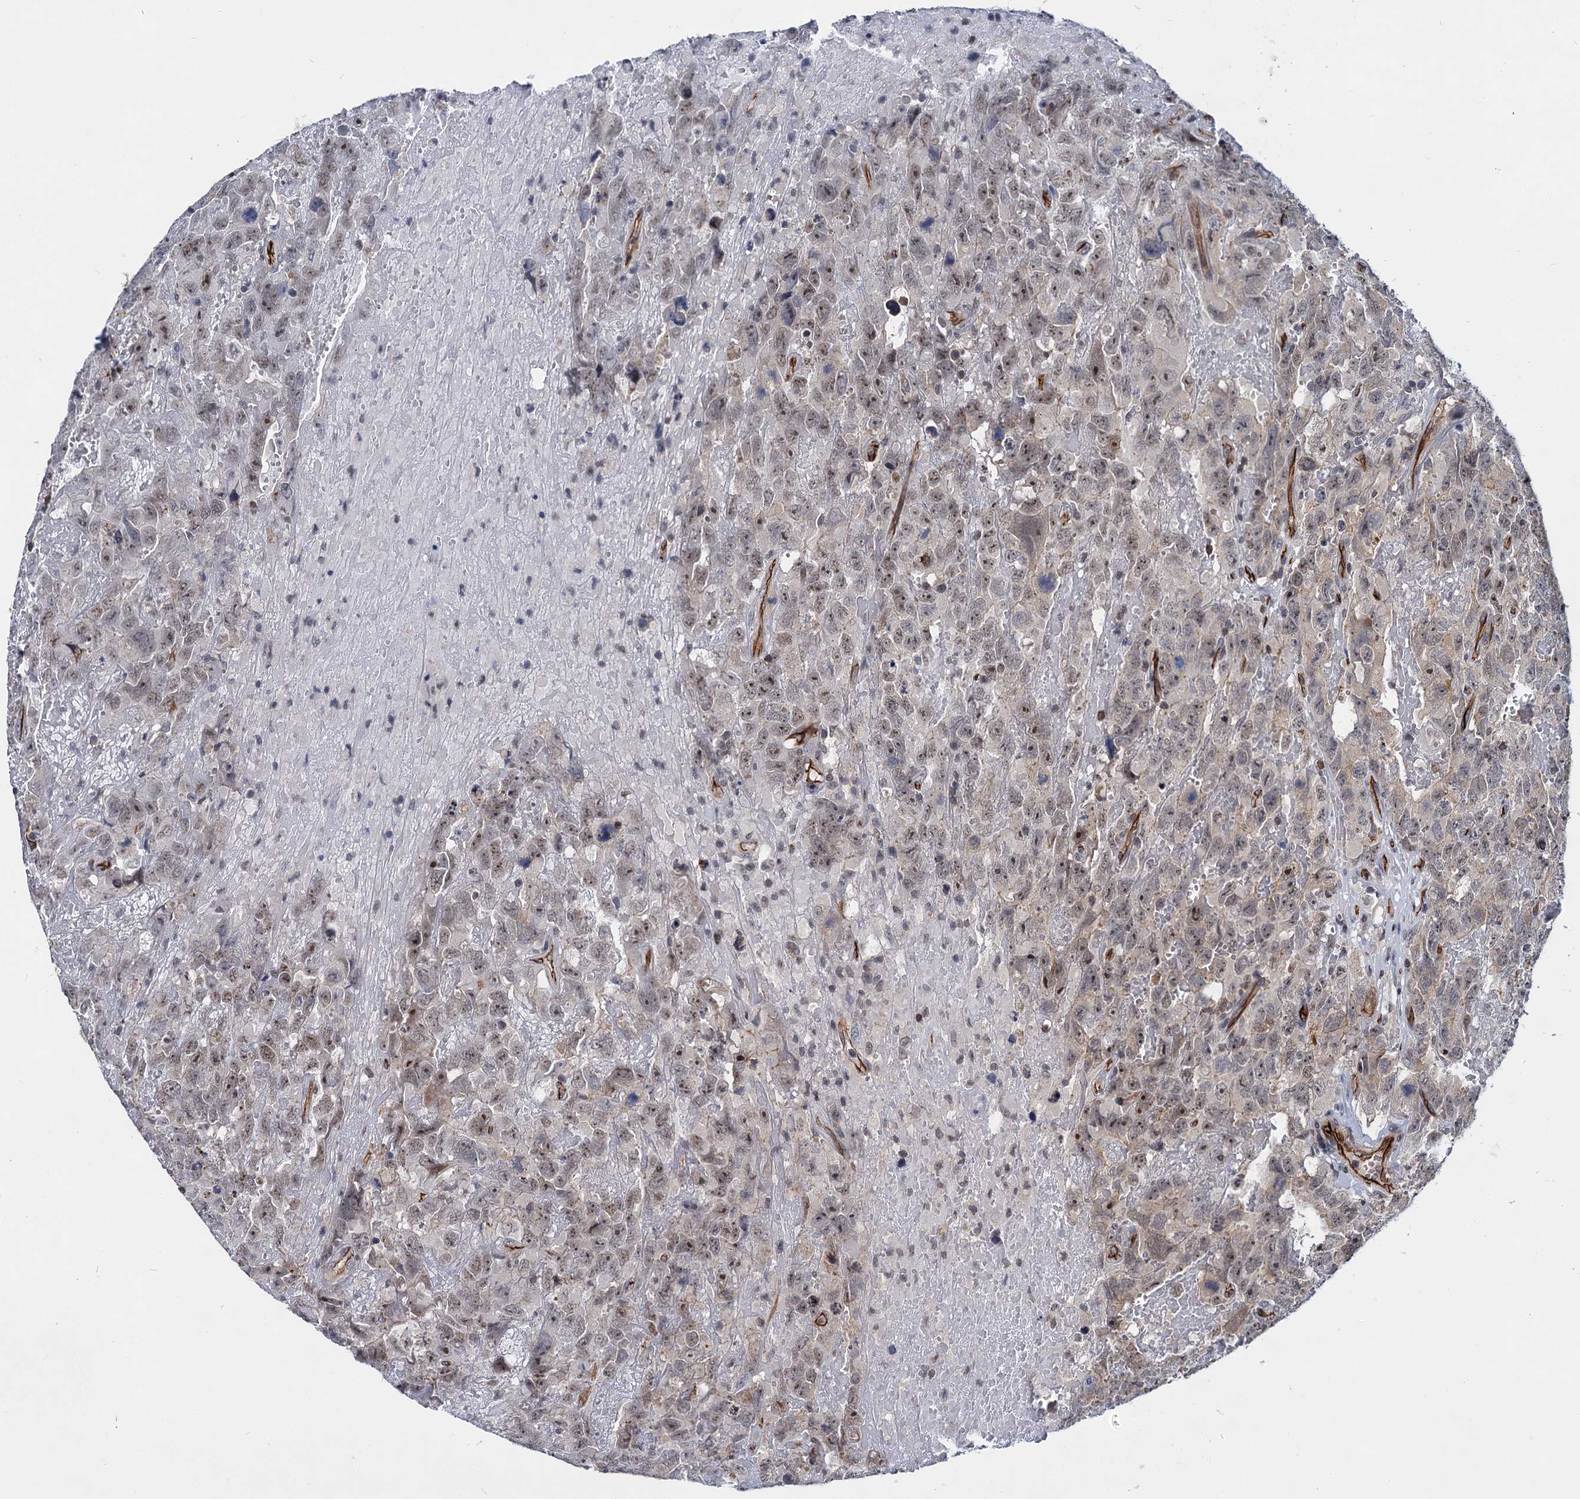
{"staining": {"intensity": "weak", "quantity": "25%-75%", "location": "nuclear"}, "tissue": "testis cancer", "cell_type": "Tumor cells", "image_type": "cancer", "snomed": [{"axis": "morphology", "description": "Carcinoma, Embryonal, NOS"}, {"axis": "topography", "description": "Testis"}], "caption": "Testis embryonal carcinoma stained for a protein exhibits weak nuclear positivity in tumor cells.", "gene": "ABLIM1", "patient": {"sex": "male", "age": 45}}